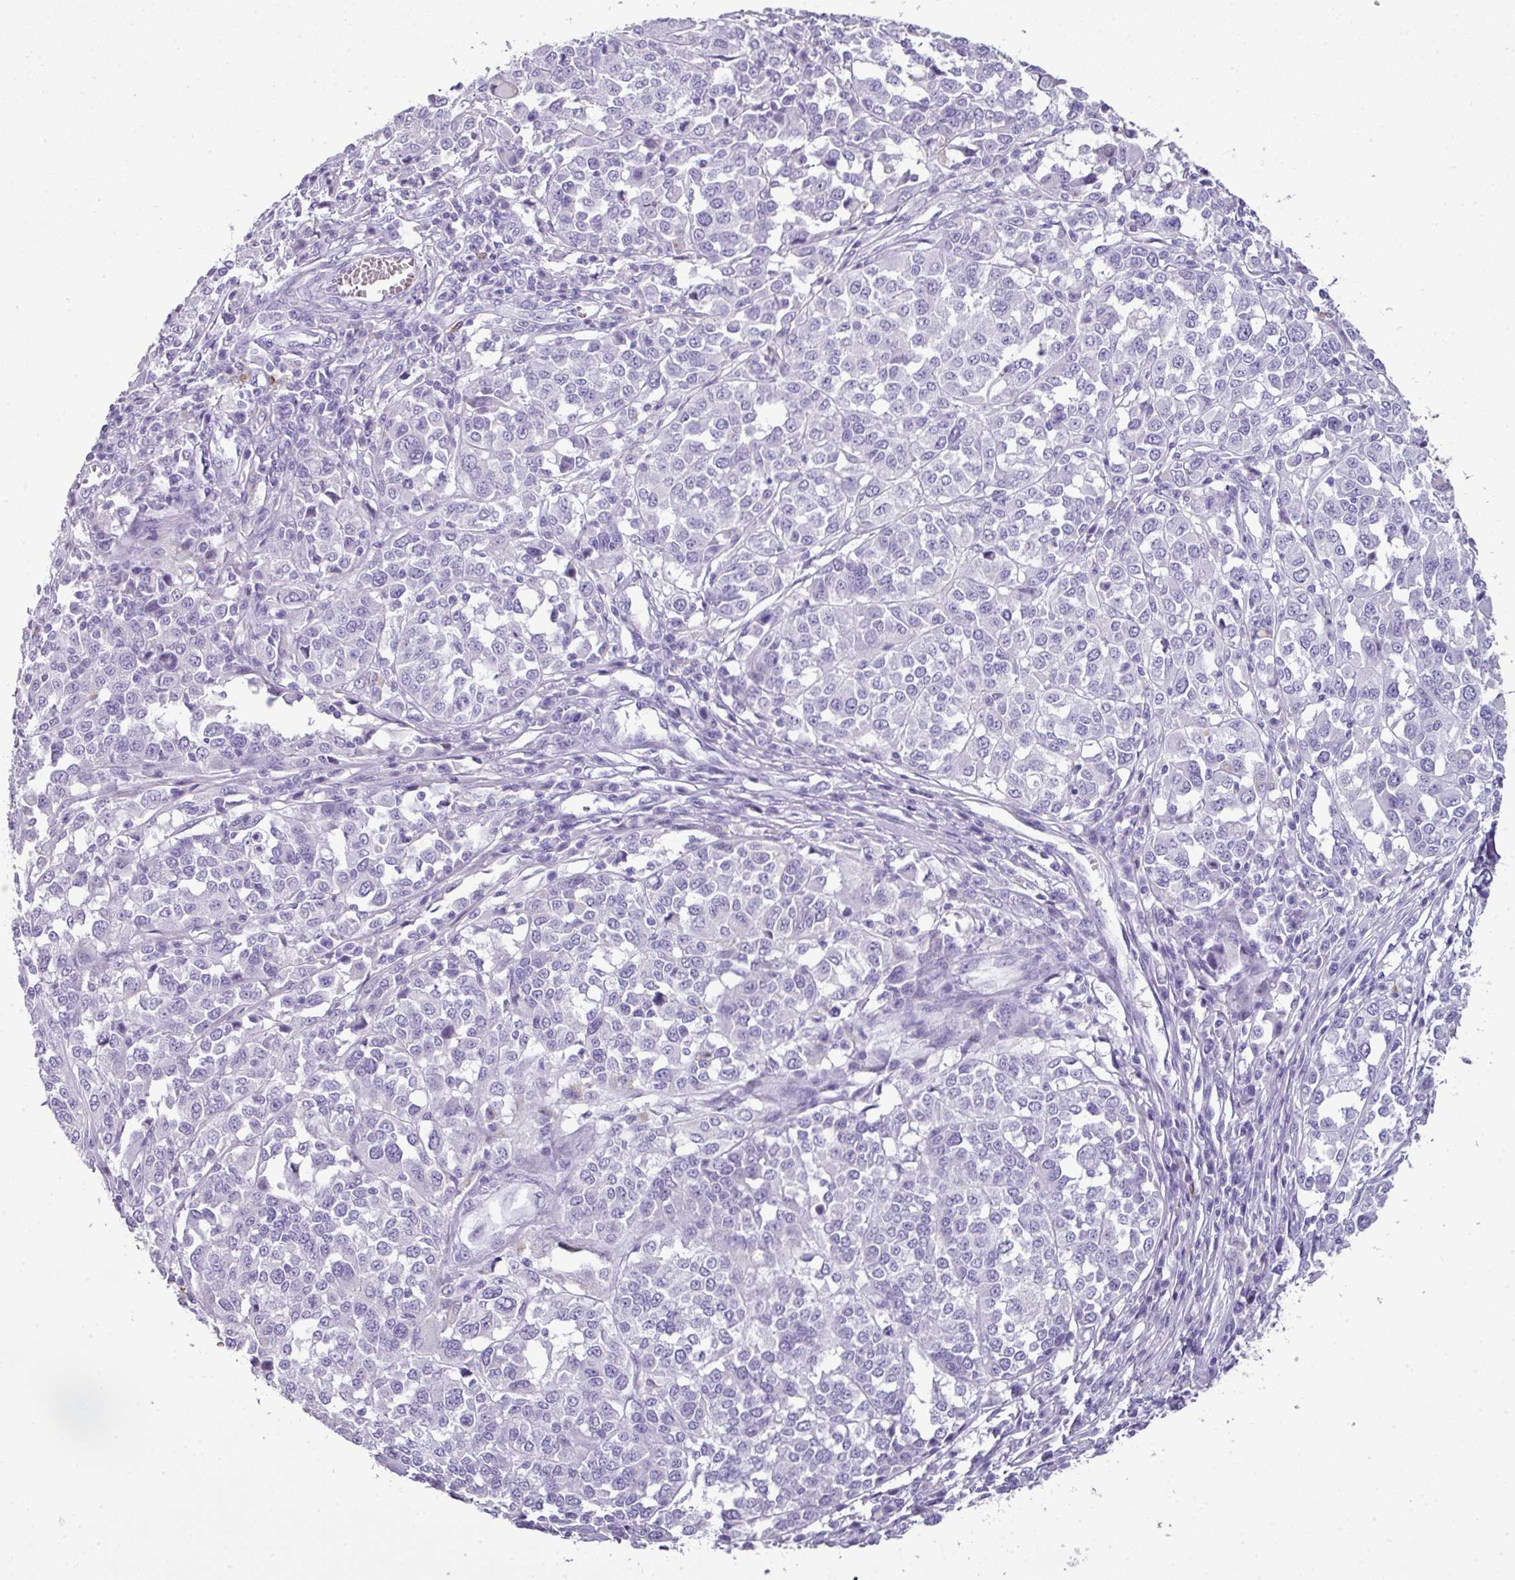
{"staining": {"intensity": "negative", "quantity": "none", "location": "none"}, "tissue": "melanoma", "cell_type": "Tumor cells", "image_type": "cancer", "snomed": [{"axis": "morphology", "description": "Malignant melanoma, Metastatic site"}, {"axis": "topography", "description": "Lymph node"}], "caption": "An image of human melanoma is negative for staining in tumor cells.", "gene": "CTSG", "patient": {"sex": "male", "age": 44}}